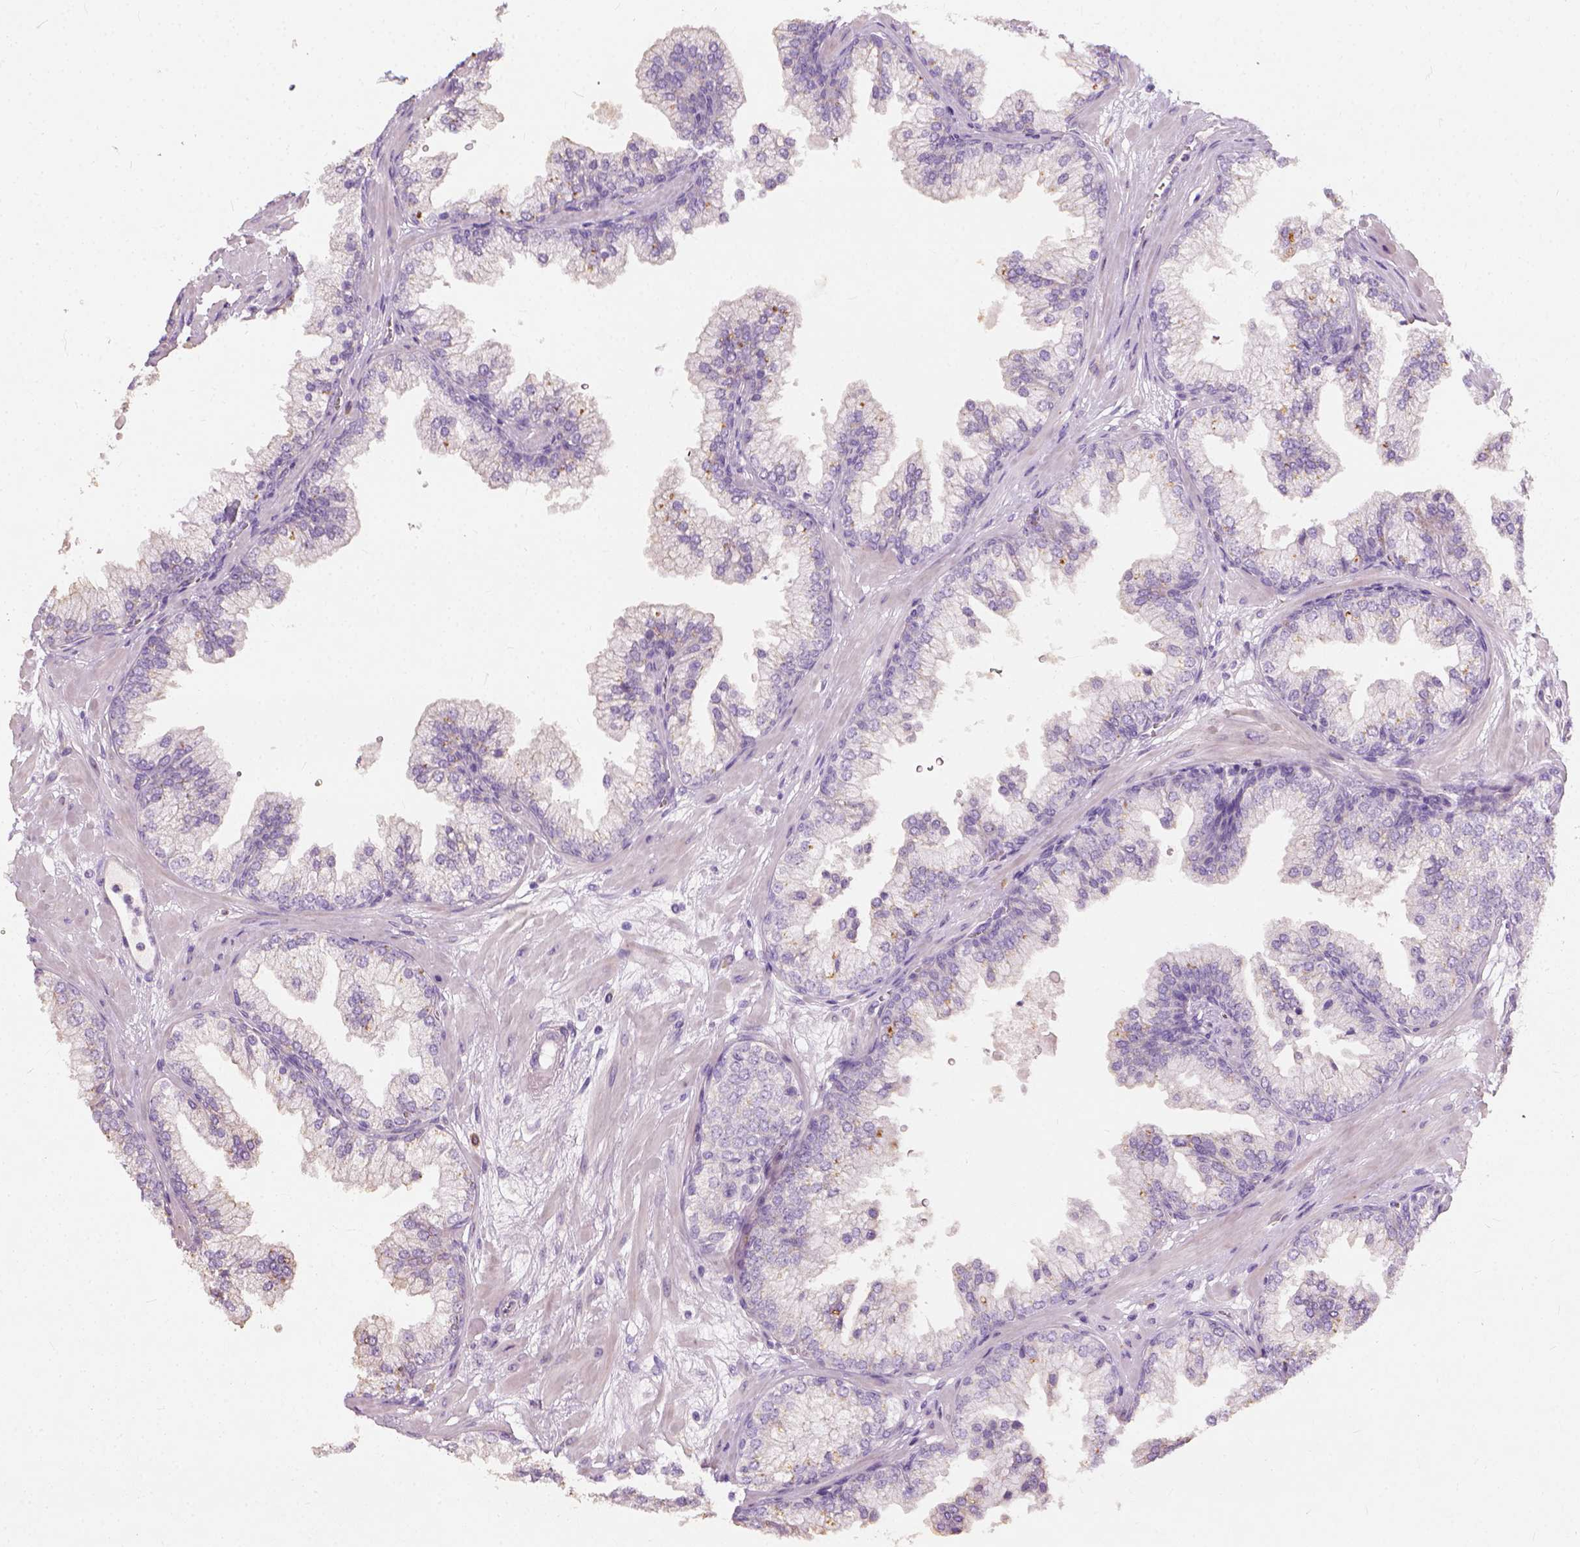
{"staining": {"intensity": "negative", "quantity": "none", "location": "none"}, "tissue": "prostate", "cell_type": "Glandular cells", "image_type": "normal", "snomed": [{"axis": "morphology", "description": "Normal tissue, NOS"}, {"axis": "topography", "description": "Prostate"}, {"axis": "topography", "description": "Peripheral nerve tissue"}], "caption": "A high-resolution photomicrograph shows immunohistochemistry (IHC) staining of normal prostate, which demonstrates no significant expression in glandular cells.", "gene": "DHCR24", "patient": {"sex": "male", "age": 61}}